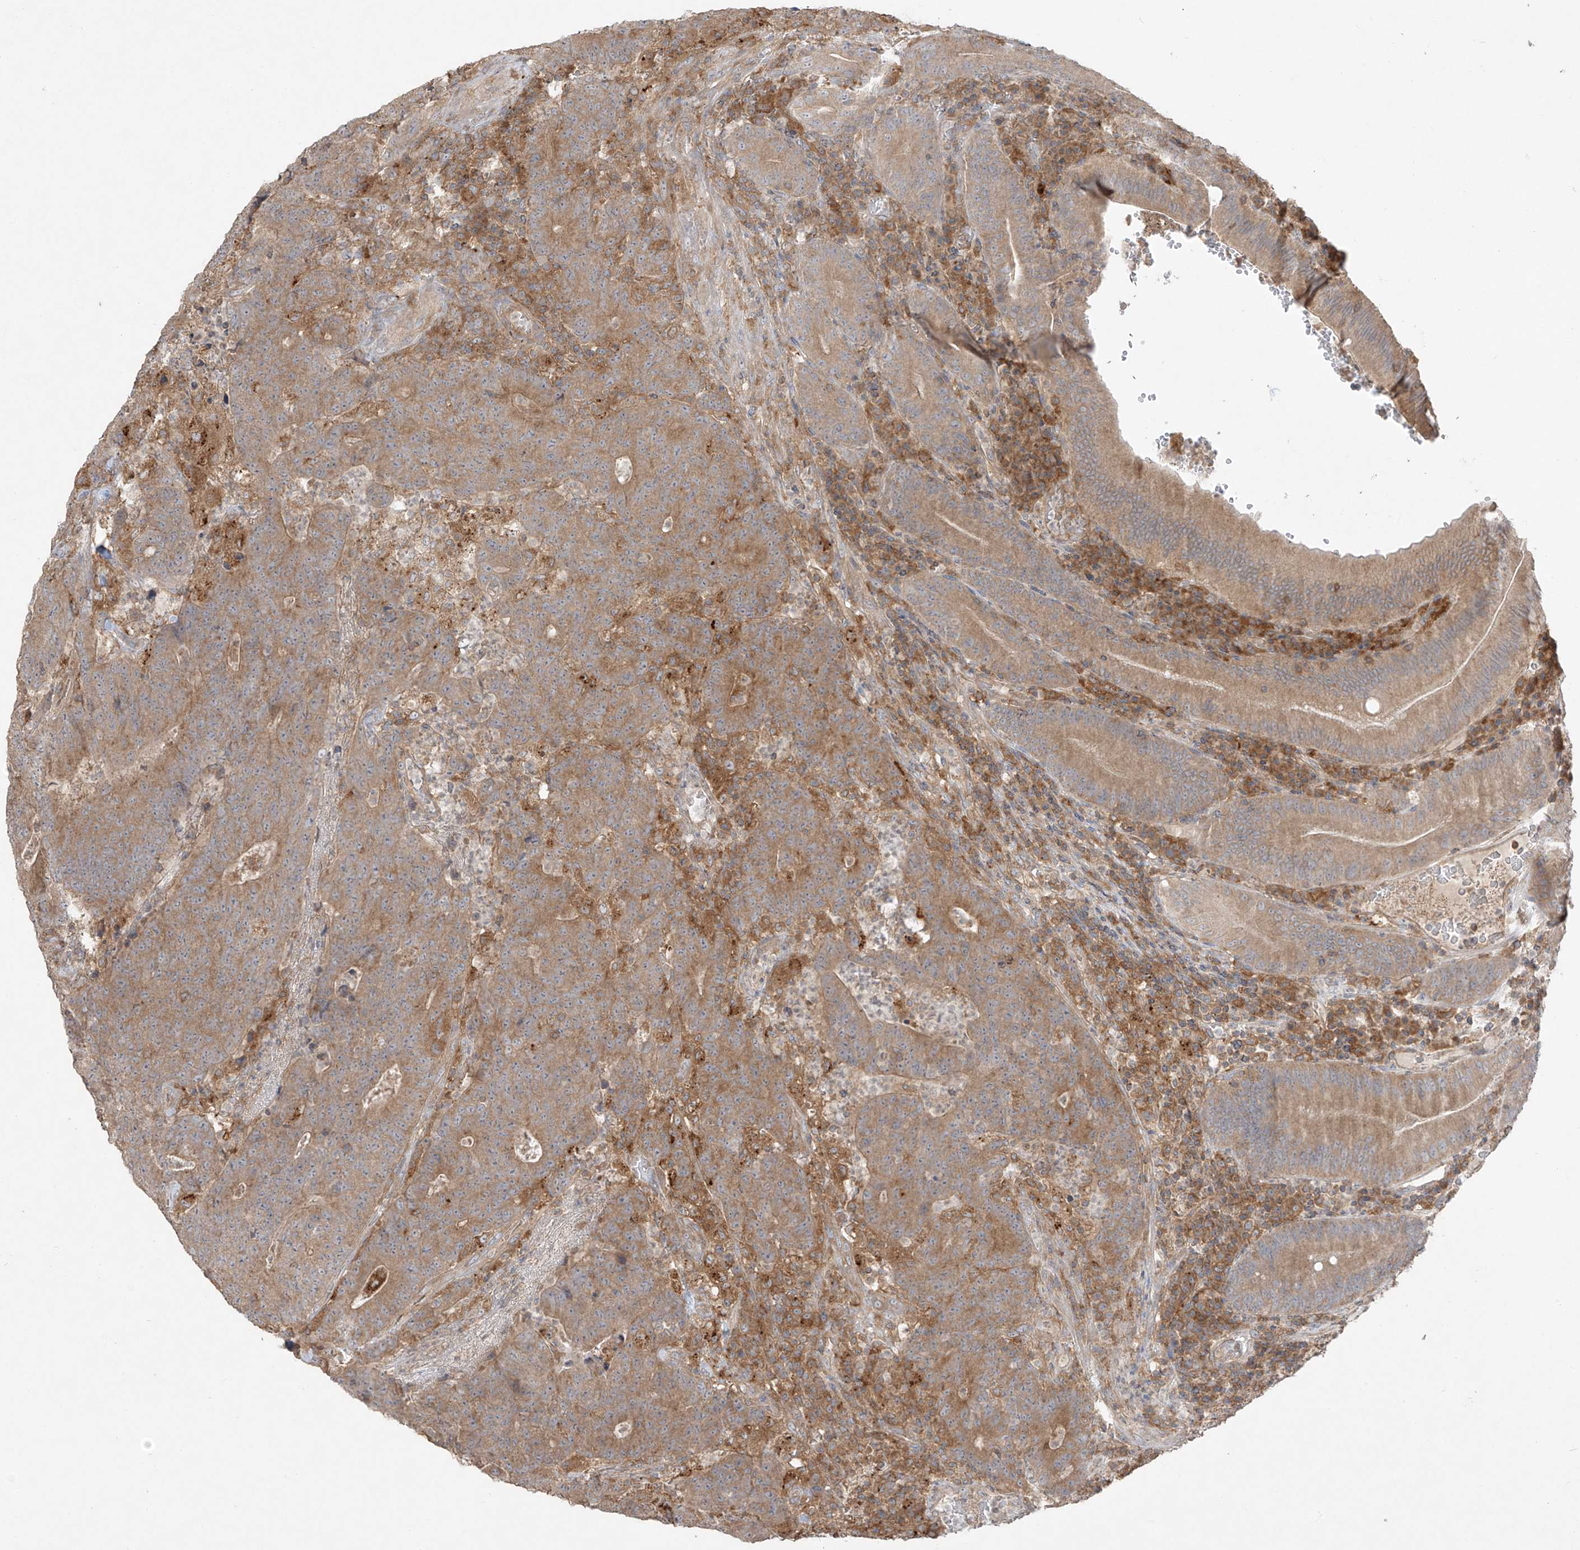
{"staining": {"intensity": "moderate", "quantity": ">75%", "location": "cytoplasmic/membranous"}, "tissue": "colorectal cancer", "cell_type": "Tumor cells", "image_type": "cancer", "snomed": [{"axis": "morphology", "description": "Normal tissue, NOS"}, {"axis": "morphology", "description": "Adenocarcinoma, NOS"}, {"axis": "topography", "description": "Colon"}], "caption": "The immunohistochemical stain highlights moderate cytoplasmic/membranous staining in tumor cells of colorectal adenocarcinoma tissue. Ihc stains the protein in brown and the nuclei are stained blue.", "gene": "LDAH", "patient": {"sex": "female", "age": 75}}